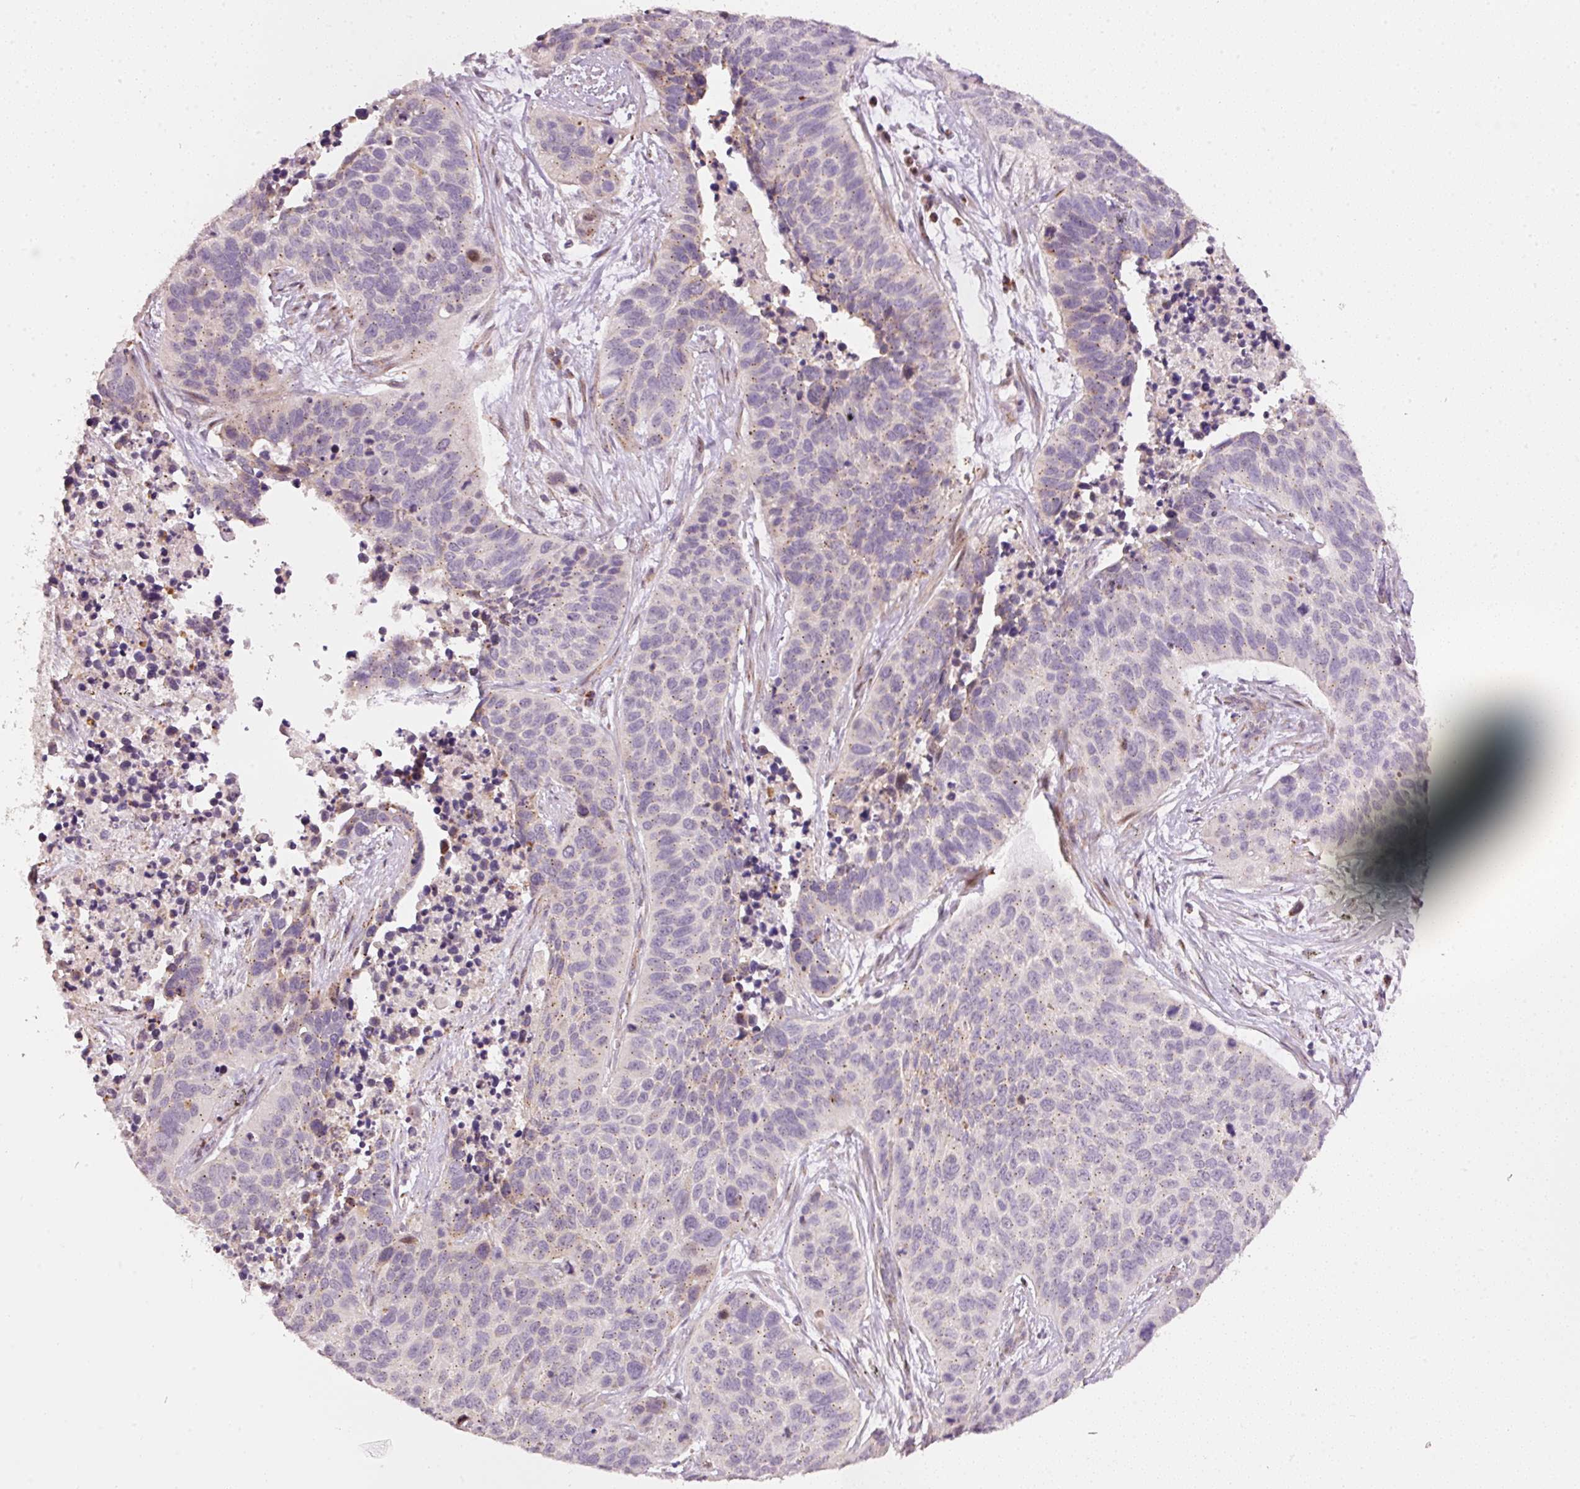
{"staining": {"intensity": "negative", "quantity": "none", "location": "none"}, "tissue": "lung cancer", "cell_type": "Tumor cells", "image_type": "cancer", "snomed": [{"axis": "morphology", "description": "Squamous cell carcinoma, NOS"}, {"axis": "topography", "description": "Lung"}], "caption": "IHC image of neoplastic tissue: lung squamous cell carcinoma stained with DAB displays no significant protein staining in tumor cells.", "gene": "TOB2", "patient": {"sex": "male", "age": 62}}